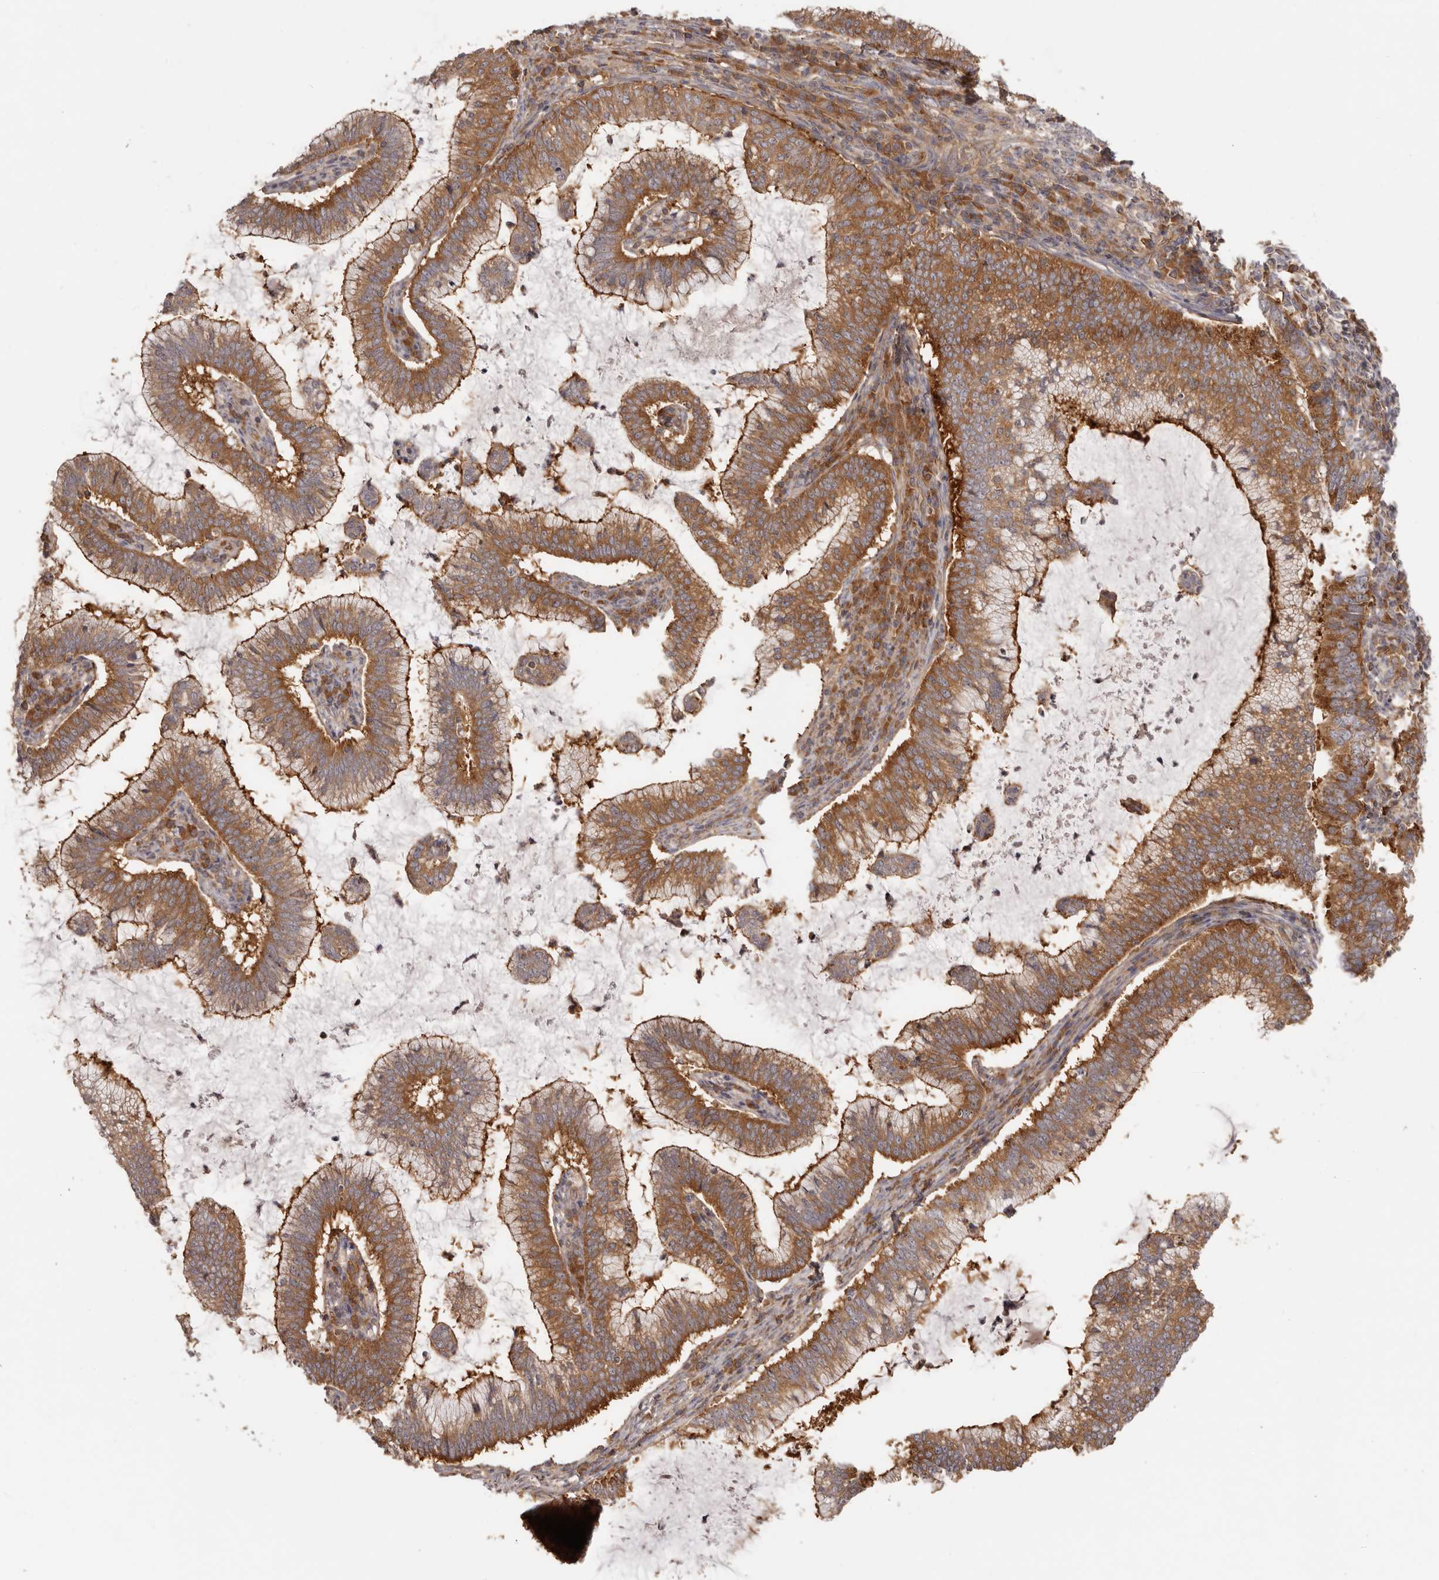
{"staining": {"intensity": "strong", "quantity": ">75%", "location": "cytoplasmic/membranous"}, "tissue": "cervical cancer", "cell_type": "Tumor cells", "image_type": "cancer", "snomed": [{"axis": "morphology", "description": "Adenocarcinoma, NOS"}, {"axis": "topography", "description": "Cervix"}], "caption": "Brown immunohistochemical staining in human cervical adenocarcinoma displays strong cytoplasmic/membranous staining in approximately >75% of tumor cells.", "gene": "EEF1E1", "patient": {"sex": "female", "age": 36}}